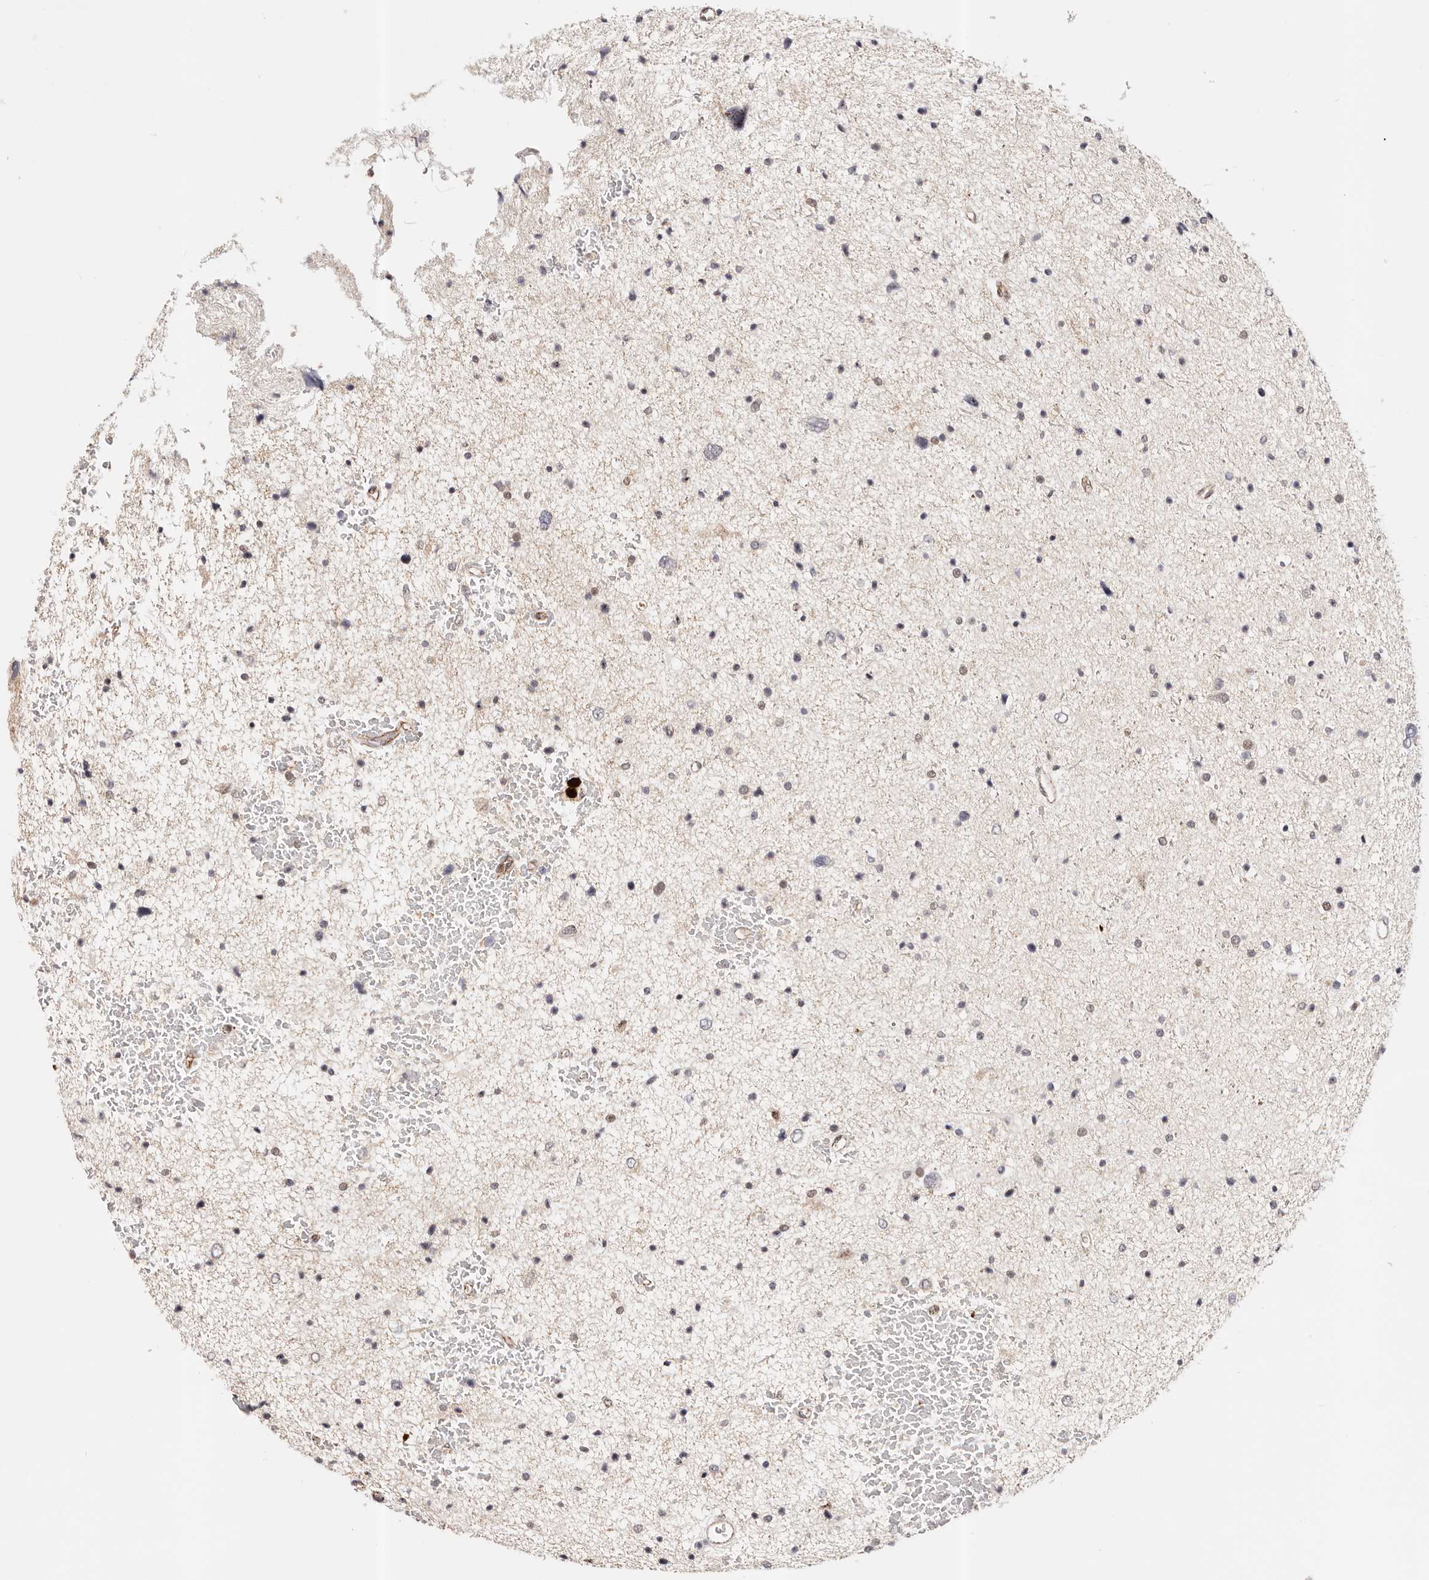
{"staining": {"intensity": "weak", "quantity": "25%-75%", "location": "nuclear"}, "tissue": "glioma", "cell_type": "Tumor cells", "image_type": "cancer", "snomed": [{"axis": "morphology", "description": "Glioma, malignant, Low grade"}, {"axis": "topography", "description": "Cerebral cortex"}], "caption": "About 25%-75% of tumor cells in glioma reveal weak nuclear protein expression as visualized by brown immunohistochemical staining.", "gene": "AFDN", "patient": {"sex": "female", "age": 39}}